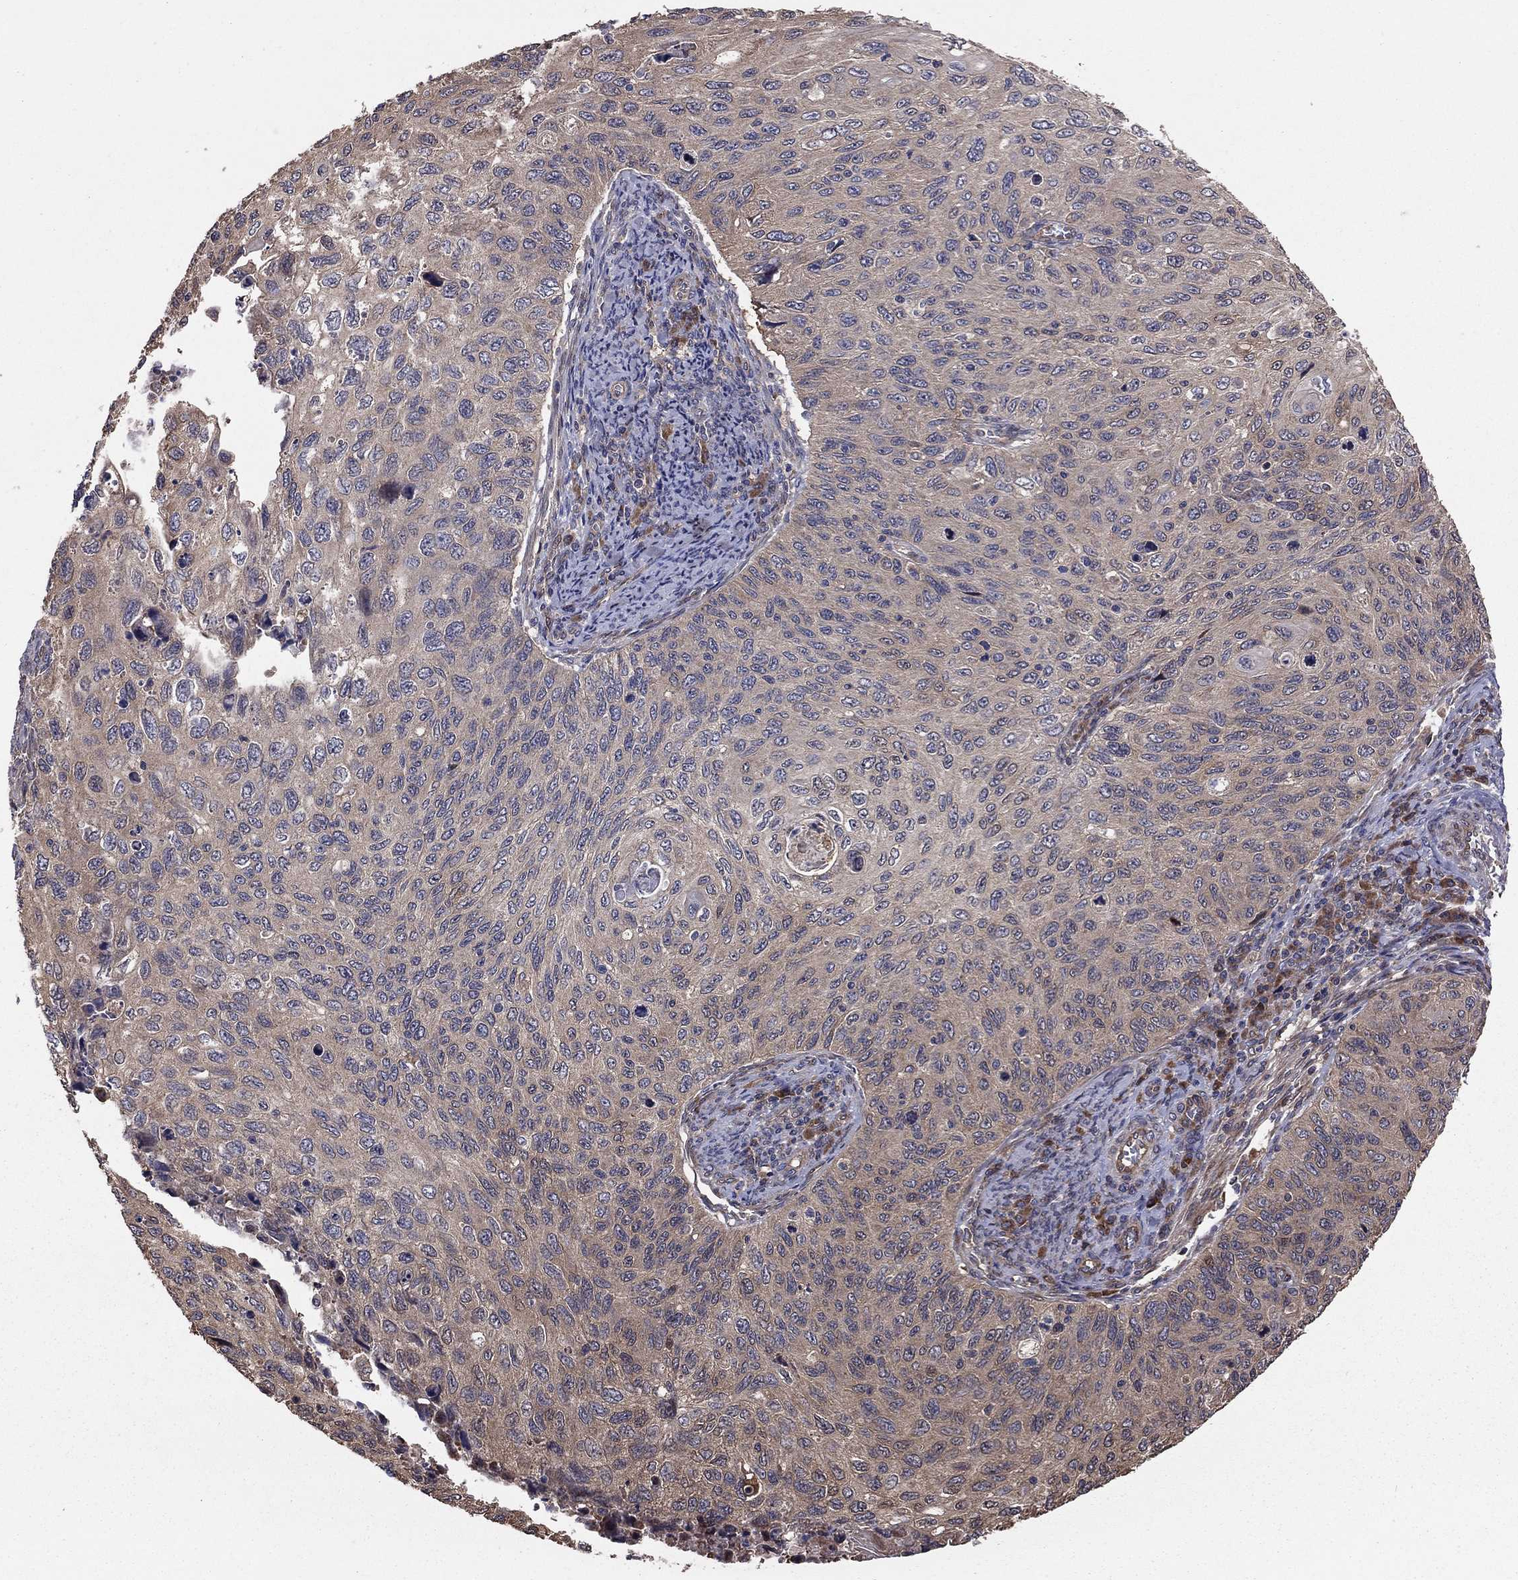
{"staining": {"intensity": "negative", "quantity": "none", "location": "none"}, "tissue": "cervical cancer", "cell_type": "Tumor cells", "image_type": "cancer", "snomed": [{"axis": "morphology", "description": "Squamous cell carcinoma, NOS"}, {"axis": "topography", "description": "Cervix"}], "caption": "High power microscopy histopathology image of an IHC image of squamous cell carcinoma (cervical), revealing no significant expression in tumor cells. (Stains: DAB (3,3'-diaminobenzidine) immunohistochemistry (IHC) with hematoxylin counter stain, Microscopy: brightfield microscopy at high magnification).", "gene": "BABAM2", "patient": {"sex": "female", "age": 70}}